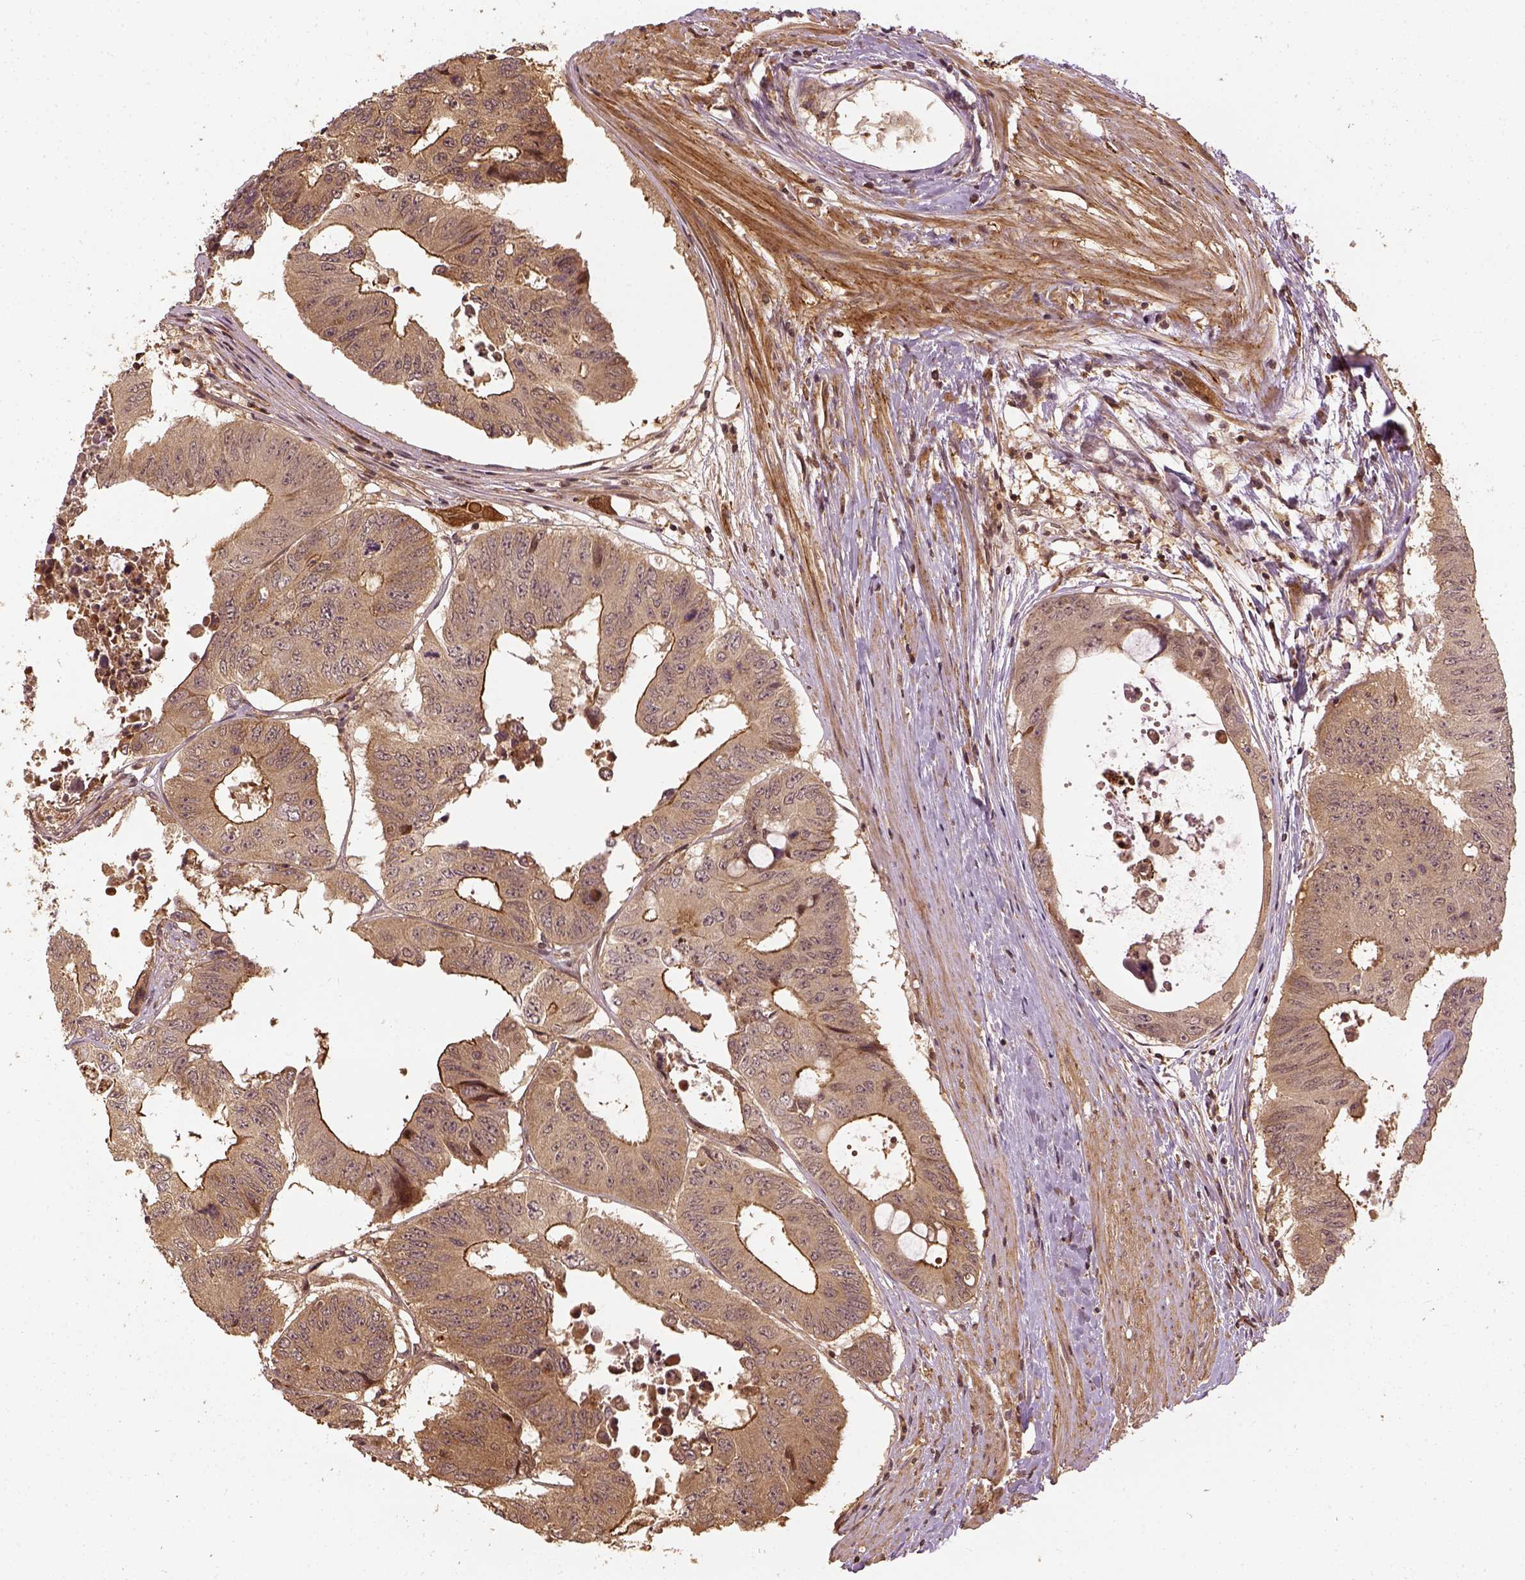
{"staining": {"intensity": "moderate", "quantity": ">75%", "location": "cytoplasmic/membranous"}, "tissue": "colorectal cancer", "cell_type": "Tumor cells", "image_type": "cancer", "snomed": [{"axis": "morphology", "description": "Adenocarcinoma, NOS"}, {"axis": "topography", "description": "Rectum"}], "caption": "Immunohistochemical staining of colorectal cancer demonstrates medium levels of moderate cytoplasmic/membranous protein expression in approximately >75% of tumor cells. (brown staining indicates protein expression, while blue staining denotes nuclei).", "gene": "VEGFA", "patient": {"sex": "male", "age": 59}}